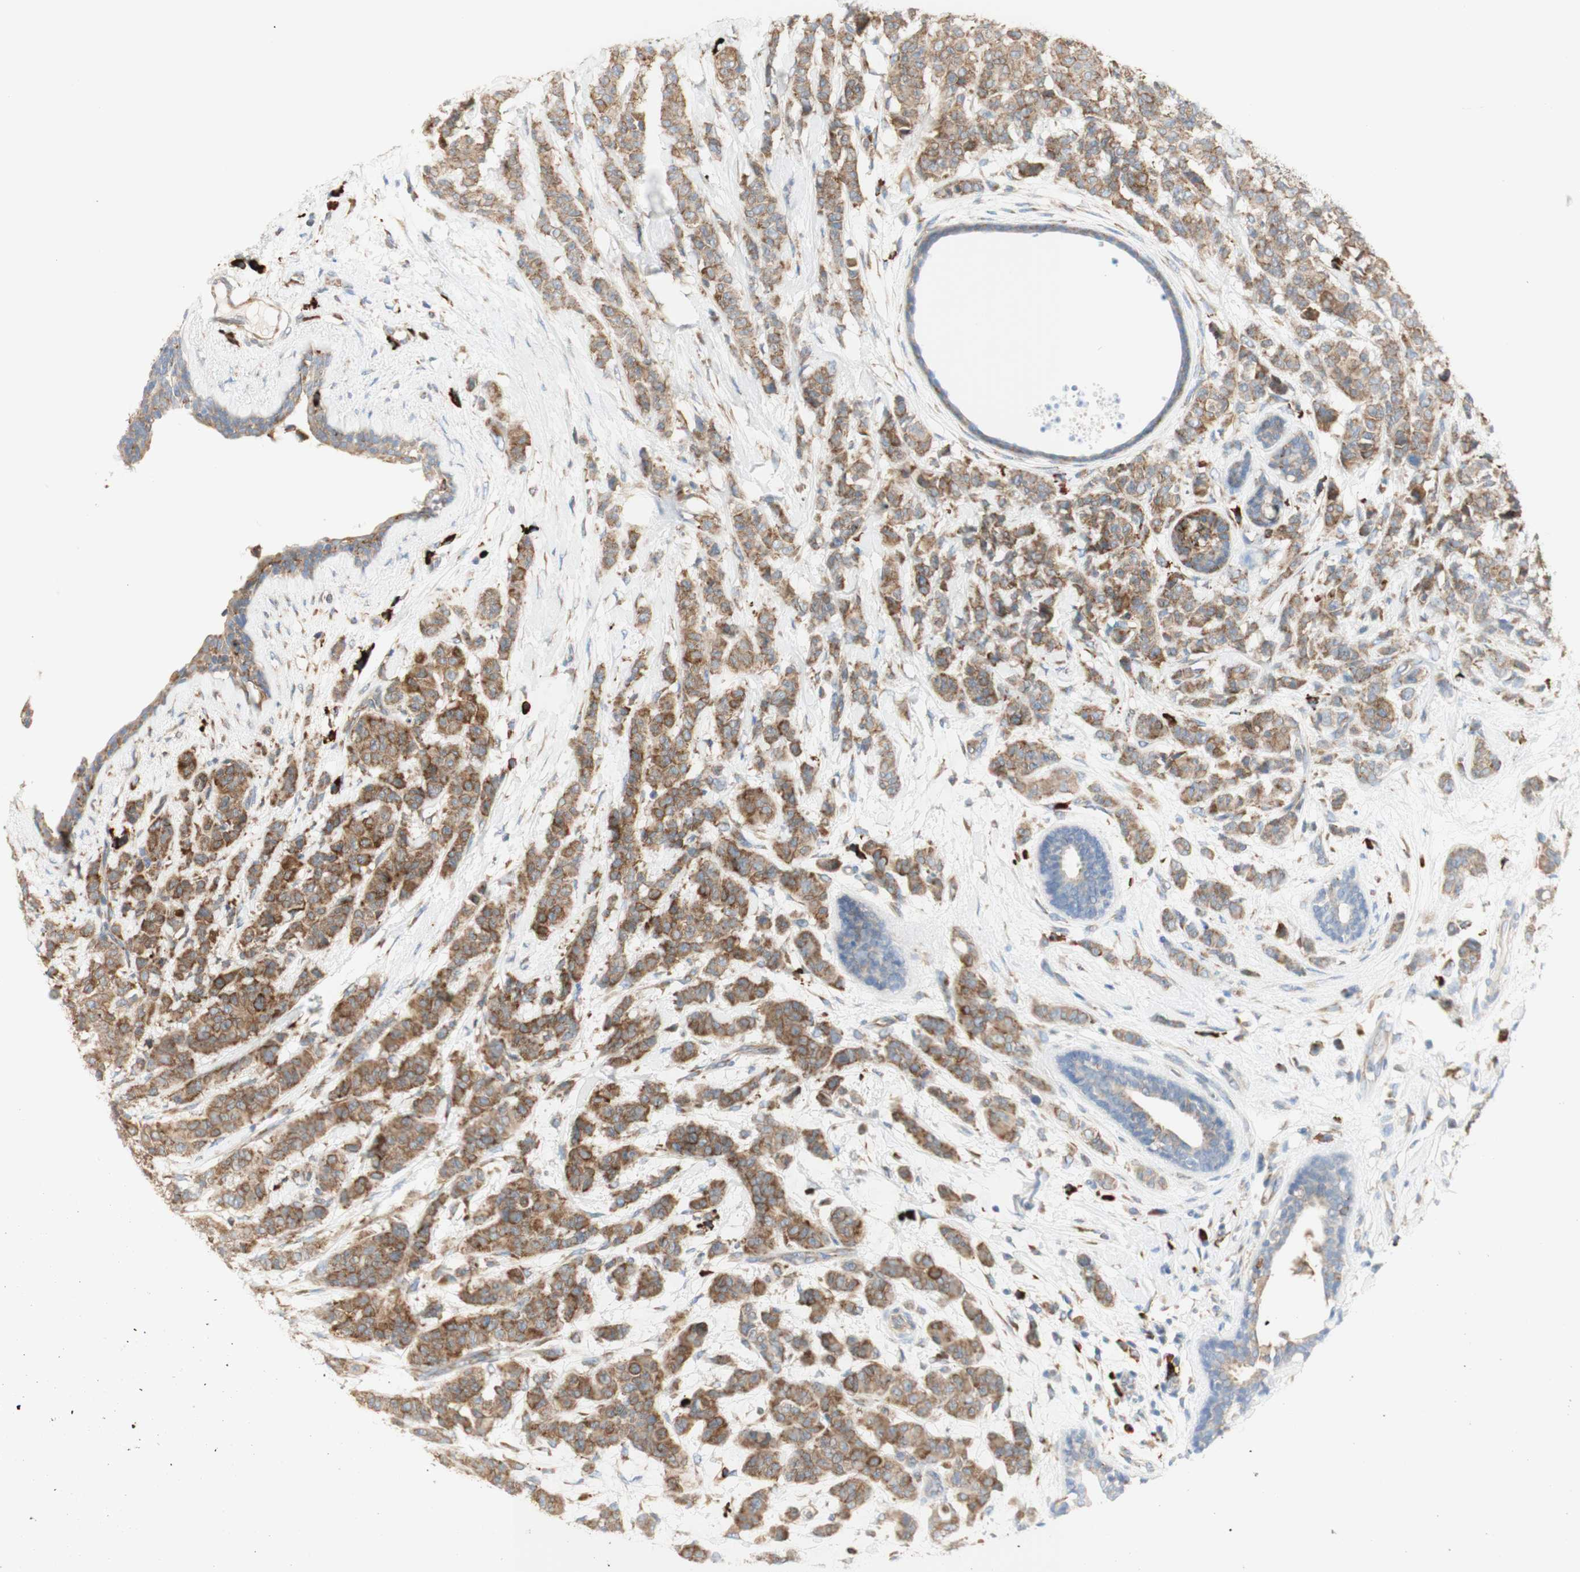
{"staining": {"intensity": "moderate", "quantity": ">75%", "location": "cytoplasmic/membranous"}, "tissue": "breast cancer", "cell_type": "Tumor cells", "image_type": "cancer", "snomed": [{"axis": "morphology", "description": "Normal tissue, NOS"}, {"axis": "morphology", "description": "Duct carcinoma"}, {"axis": "topography", "description": "Breast"}], "caption": "IHC of human breast cancer (invasive ductal carcinoma) exhibits medium levels of moderate cytoplasmic/membranous staining in about >75% of tumor cells.", "gene": "MANF", "patient": {"sex": "female", "age": 40}}